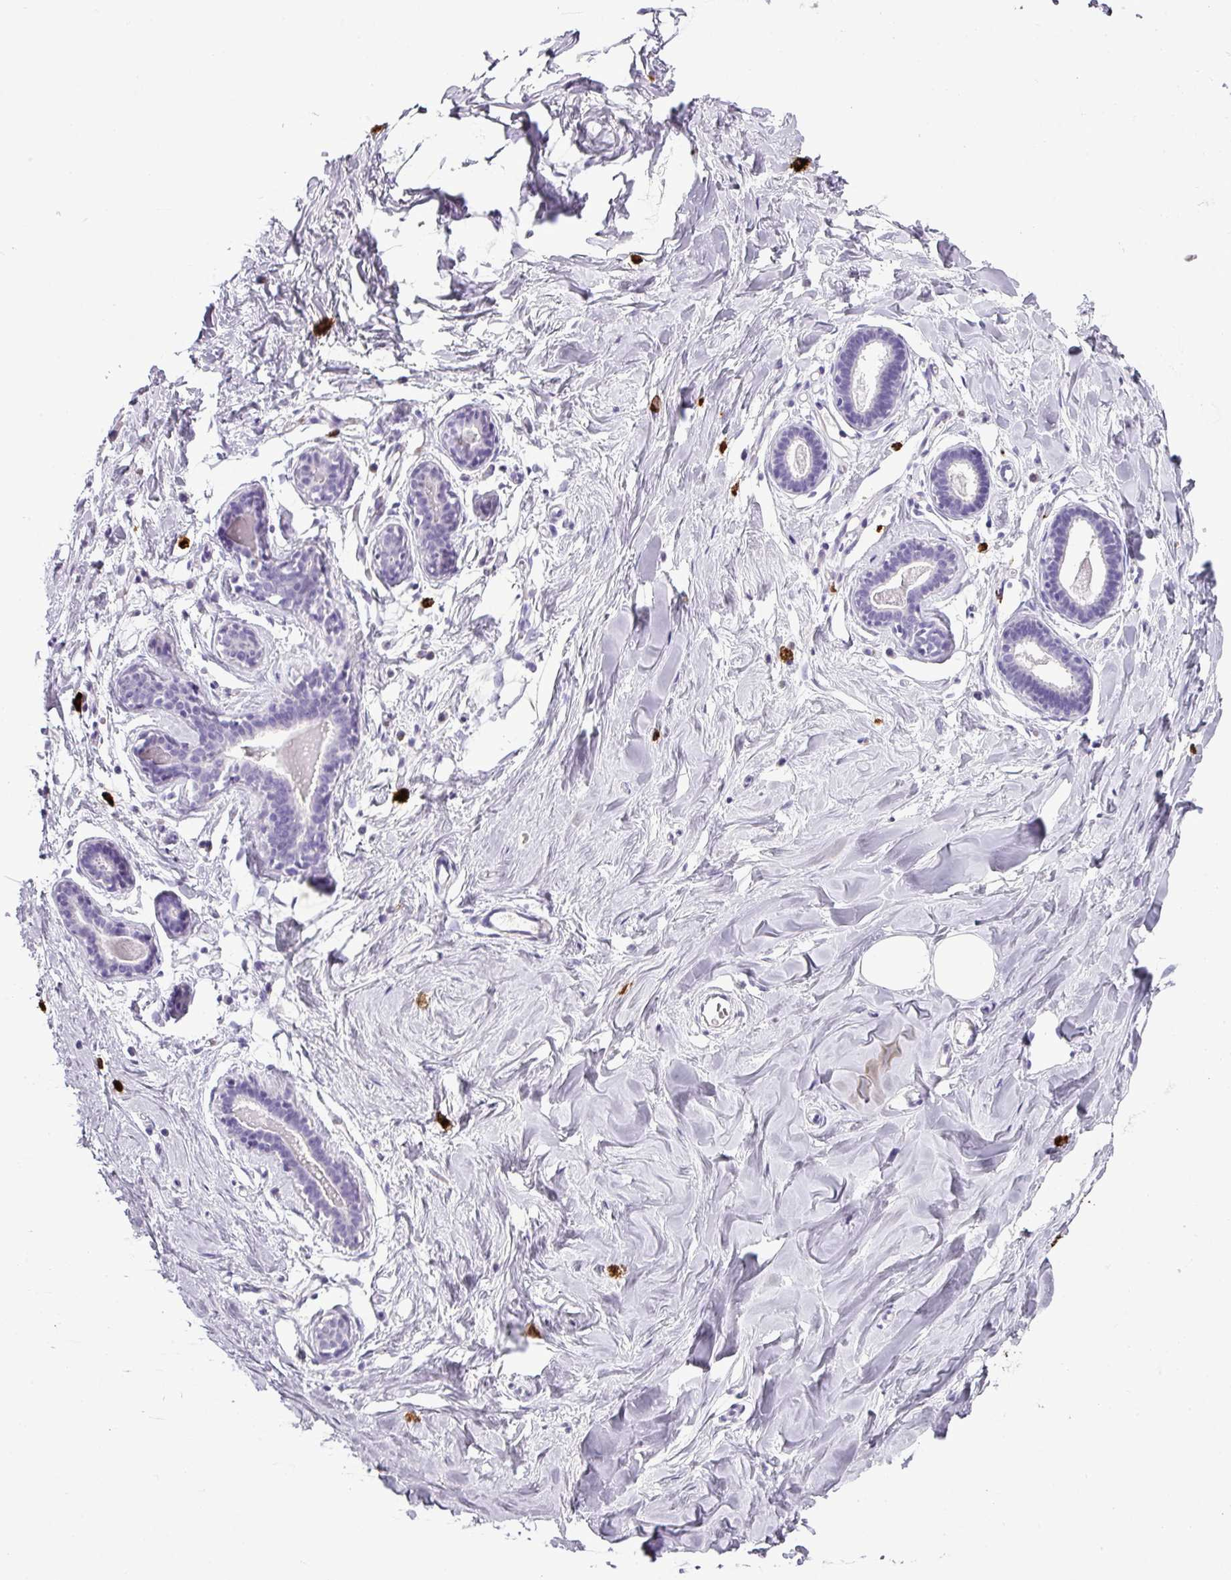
{"staining": {"intensity": "negative", "quantity": "none", "location": "none"}, "tissue": "breast", "cell_type": "Adipocytes", "image_type": "normal", "snomed": [{"axis": "morphology", "description": "Normal tissue, NOS"}, {"axis": "topography", "description": "Breast"}], "caption": "This is a histopathology image of IHC staining of normal breast, which shows no staining in adipocytes.", "gene": "CTSG", "patient": {"sex": "female", "age": 23}}